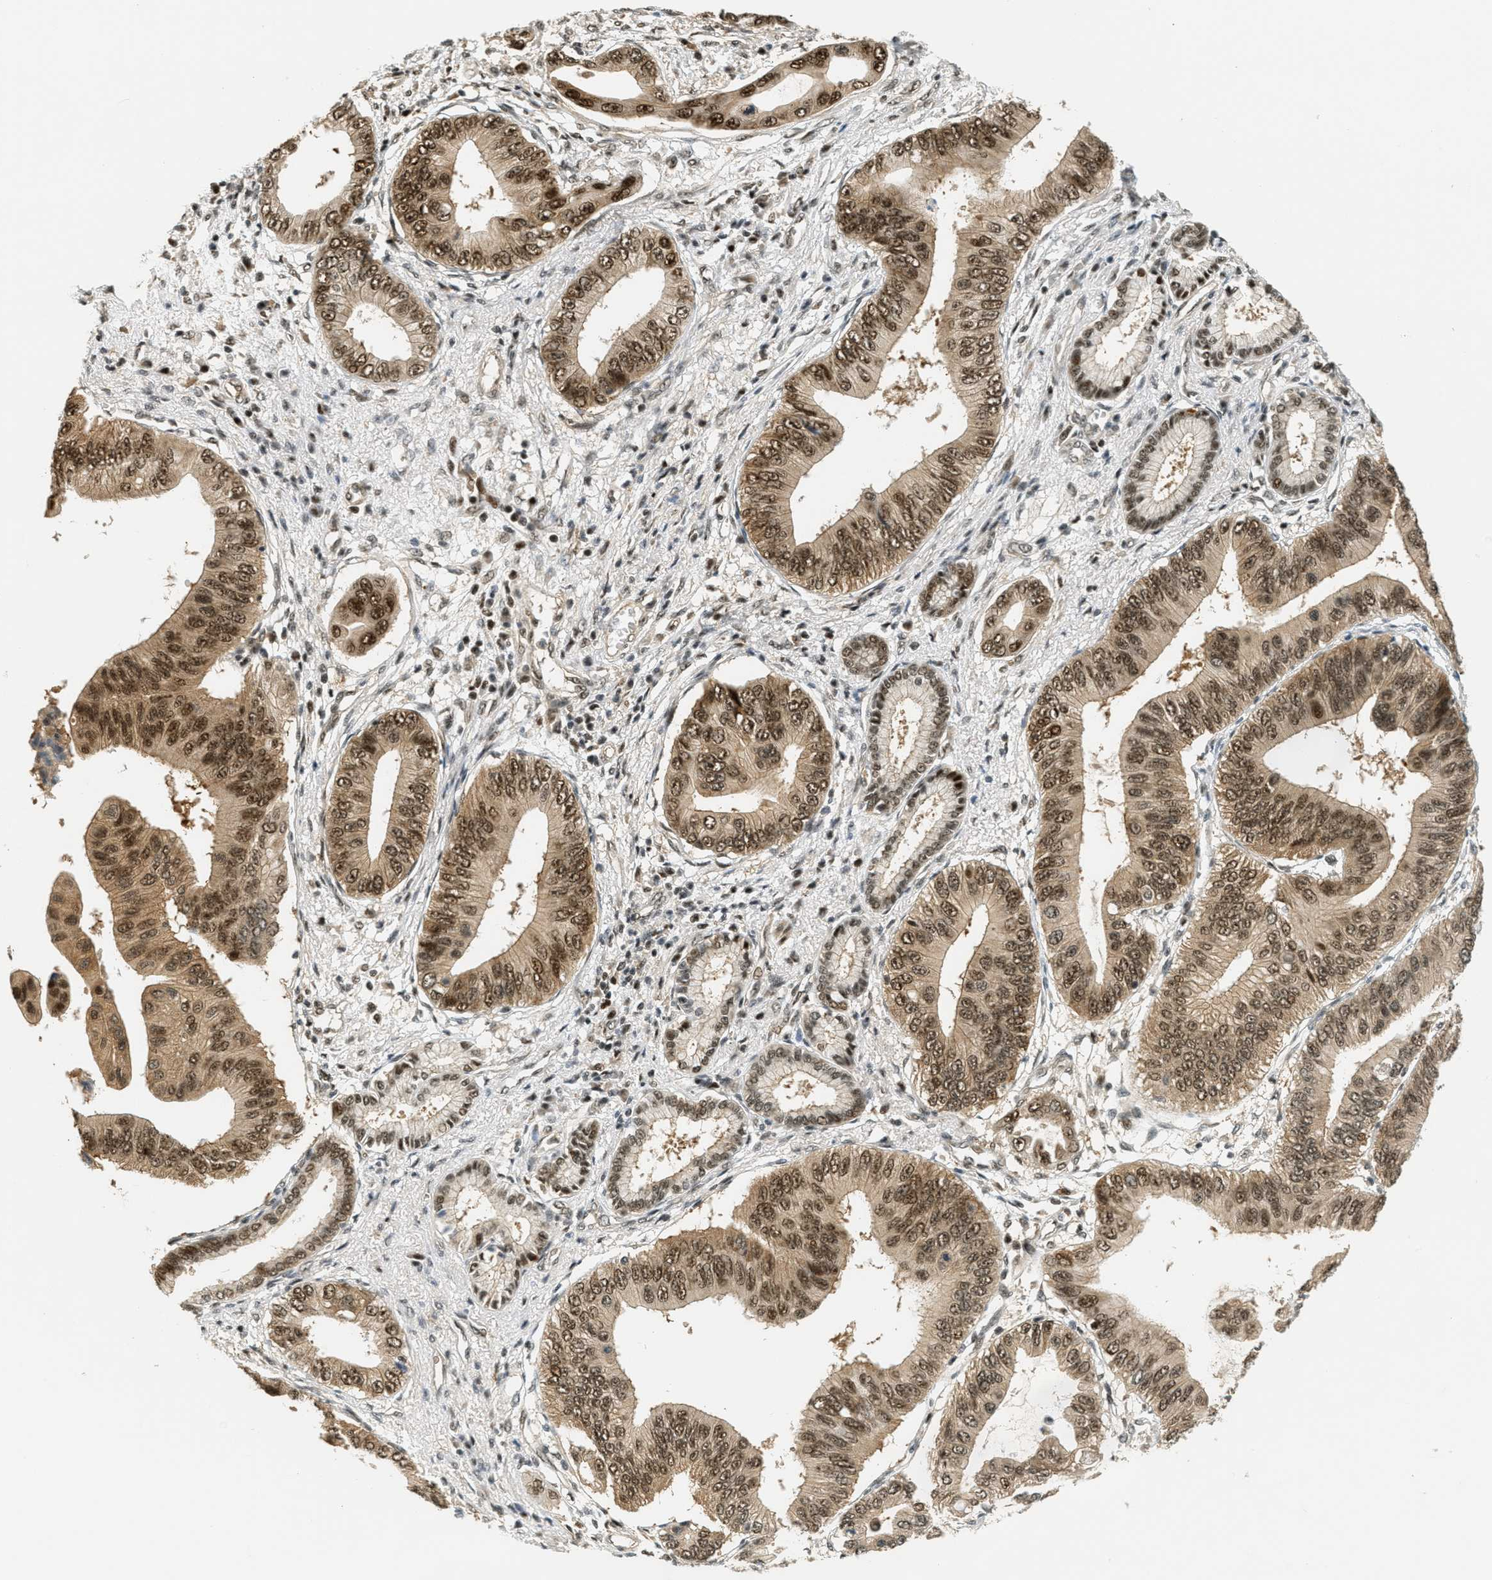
{"staining": {"intensity": "moderate", "quantity": ">75%", "location": "cytoplasmic/membranous,nuclear"}, "tissue": "pancreatic cancer", "cell_type": "Tumor cells", "image_type": "cancer", "snomed": [{"axis": "morphology", "description": "Adenocarcinoma, NOS"}, {"axis": "topography", "description": "Pancreas"}], "caption": "Approximately >75% of tumor cells in human pancreatic cancer (adenocarcinoma) exhibit moderate cytoplasmic/membranous and nuclear protein expression as visualized by brown immunohistochemical staining.", "gene": "FOXM1", "patient": {"sex": "male", "age": 77}}